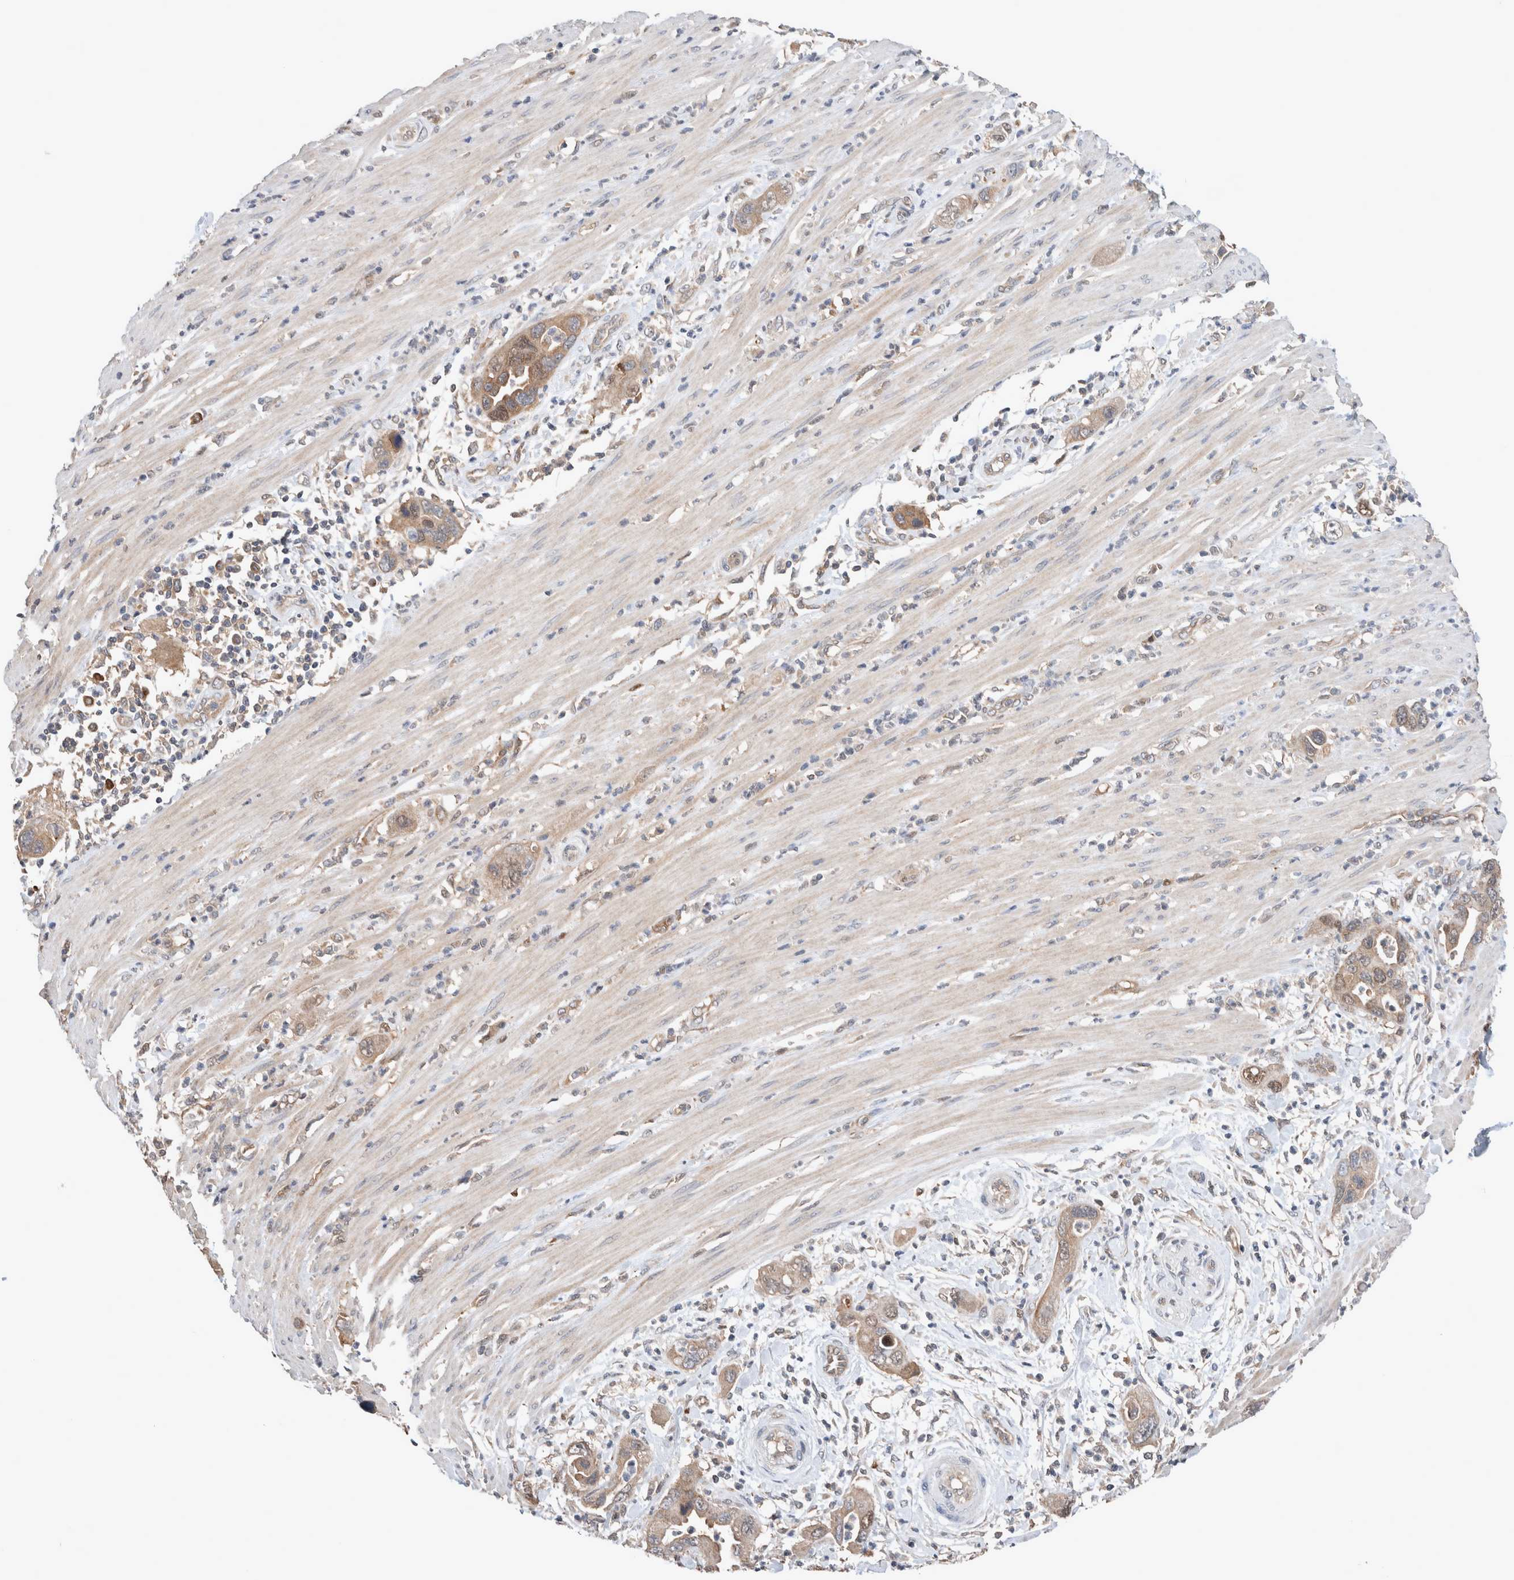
{"staining": {"intensity": "moderate", "quantity": ">75%", "location": "cytoplasmic/membranous,nuclear"}, "tissue": "pancreatic cancer", "cell_type": "Tumor cells", "image_type": "cancer", "snomed": [{"axis": "morphology", "description": "Adenocarcinoma, NOS"}, {"axis": "topography", "description": "Pancreas"}], "caption": "Brown immunohistochemical staining in pancreatic adenocarcinoma reveals moderate cytoplasmic/membranous and nuclear expression in about >75% of tumor cells. The protein of interest is stained brown, and the nuclei are stained in blue (DAB IHC with brightfield microscopy, high magnification).", "gene": "XPNPEP1", "patient": {"sex": "female", "age": 71}}